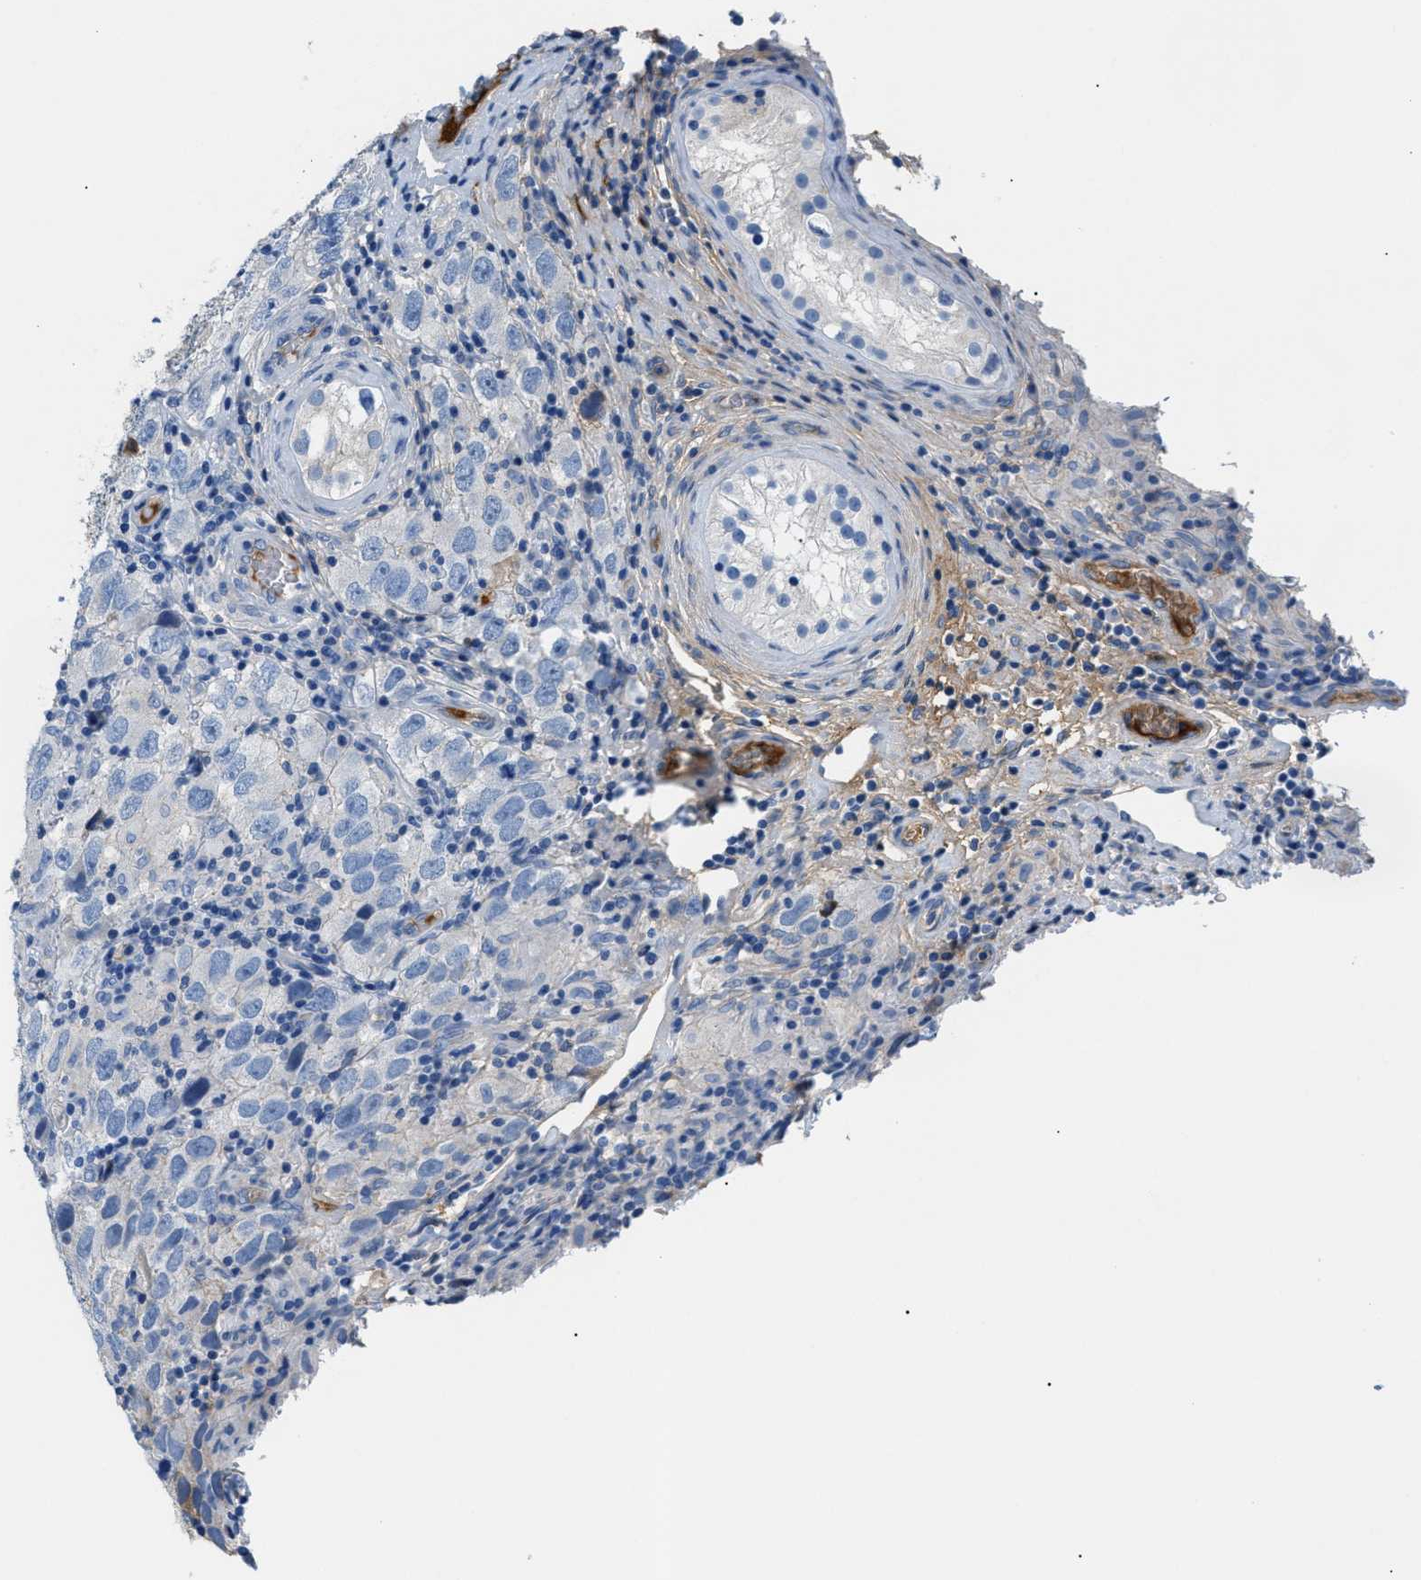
{"staining": {"intensity": "negative", "quantity": "none", "location": "none"}, "tissue": "testis cancer", "cell_type": "Tumor cells", "image_type": "cancer", "snomed": [{"axis": "morphology", "description": "Carcinoma, Embryonal, NOS"}, {"axis": "topography", "description": "Testis"}], "caption": "A micrograph of human testis cancer is negative for staining in tumor cells. The staining is performed using DAB (3,3'-diaminobenzidine) brown chromogen with nuclei counter-stained in using hematoxylin.", "gene": "CFI", "patient": {"sex": "male", "age": 21}}